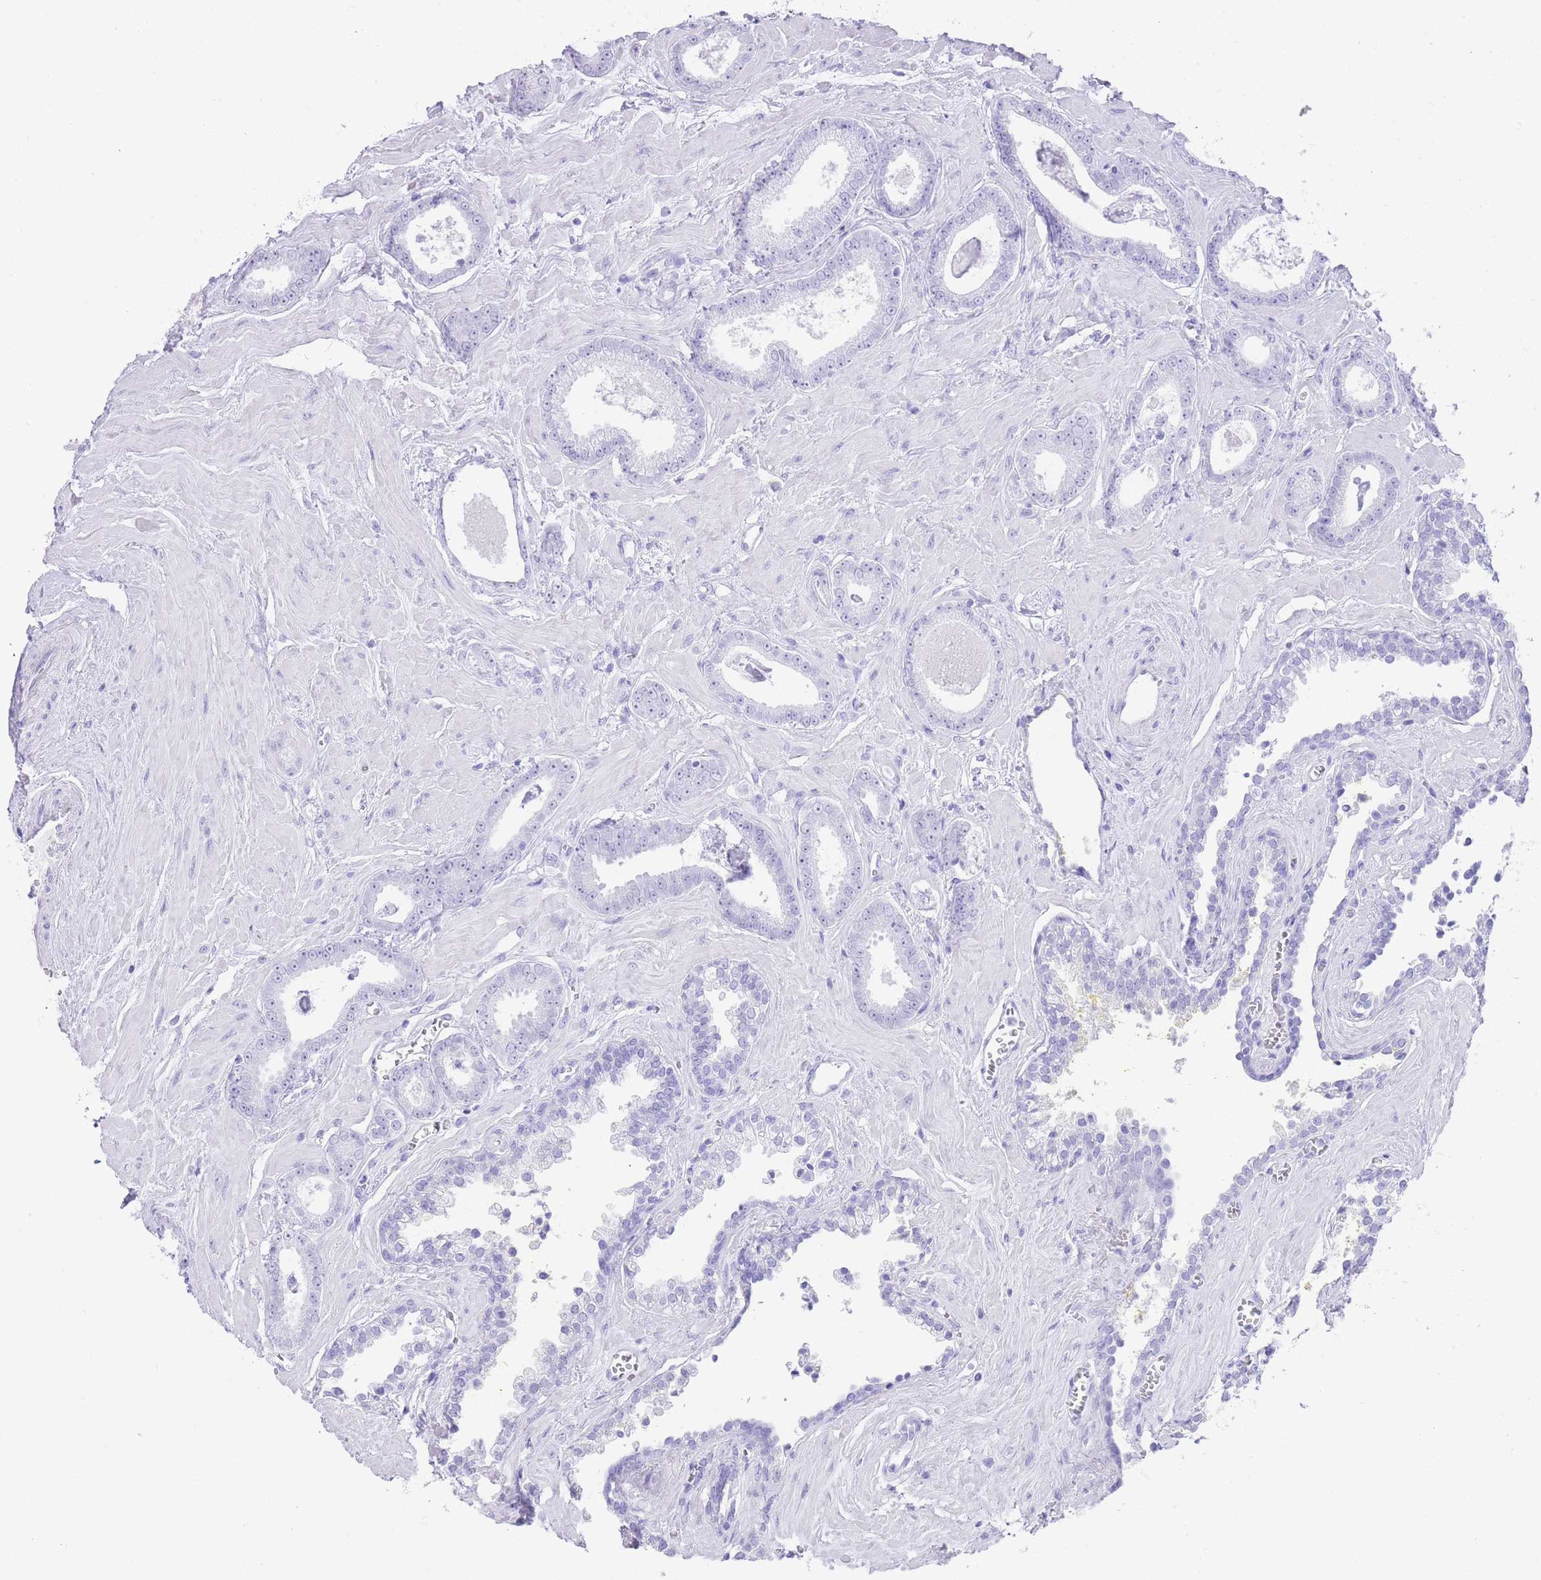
{"staining": {"intensity": "negative", "quantity": "none", "location": "none"}, "tissue": "prostate cancer", "cell_type": "Tumor cells", "image_type": "cancer", "snomed": [{"axis": "morphology", "description": "Adenocarcinoma, Low grade"}, {"axis": "topography", "description": "Prostate"}], "caption": "High magnification brightfield microscopy of prostate cancer (adenocarcinoma (low-grade)) stained with DAB (3,3'-diaminobenzidine) (brown) and counterstained with hematoxylin (blue): tumor cells show no significant staining.", "gene": "ELOA2", "patient": {"sex": "male", "age": 60}}